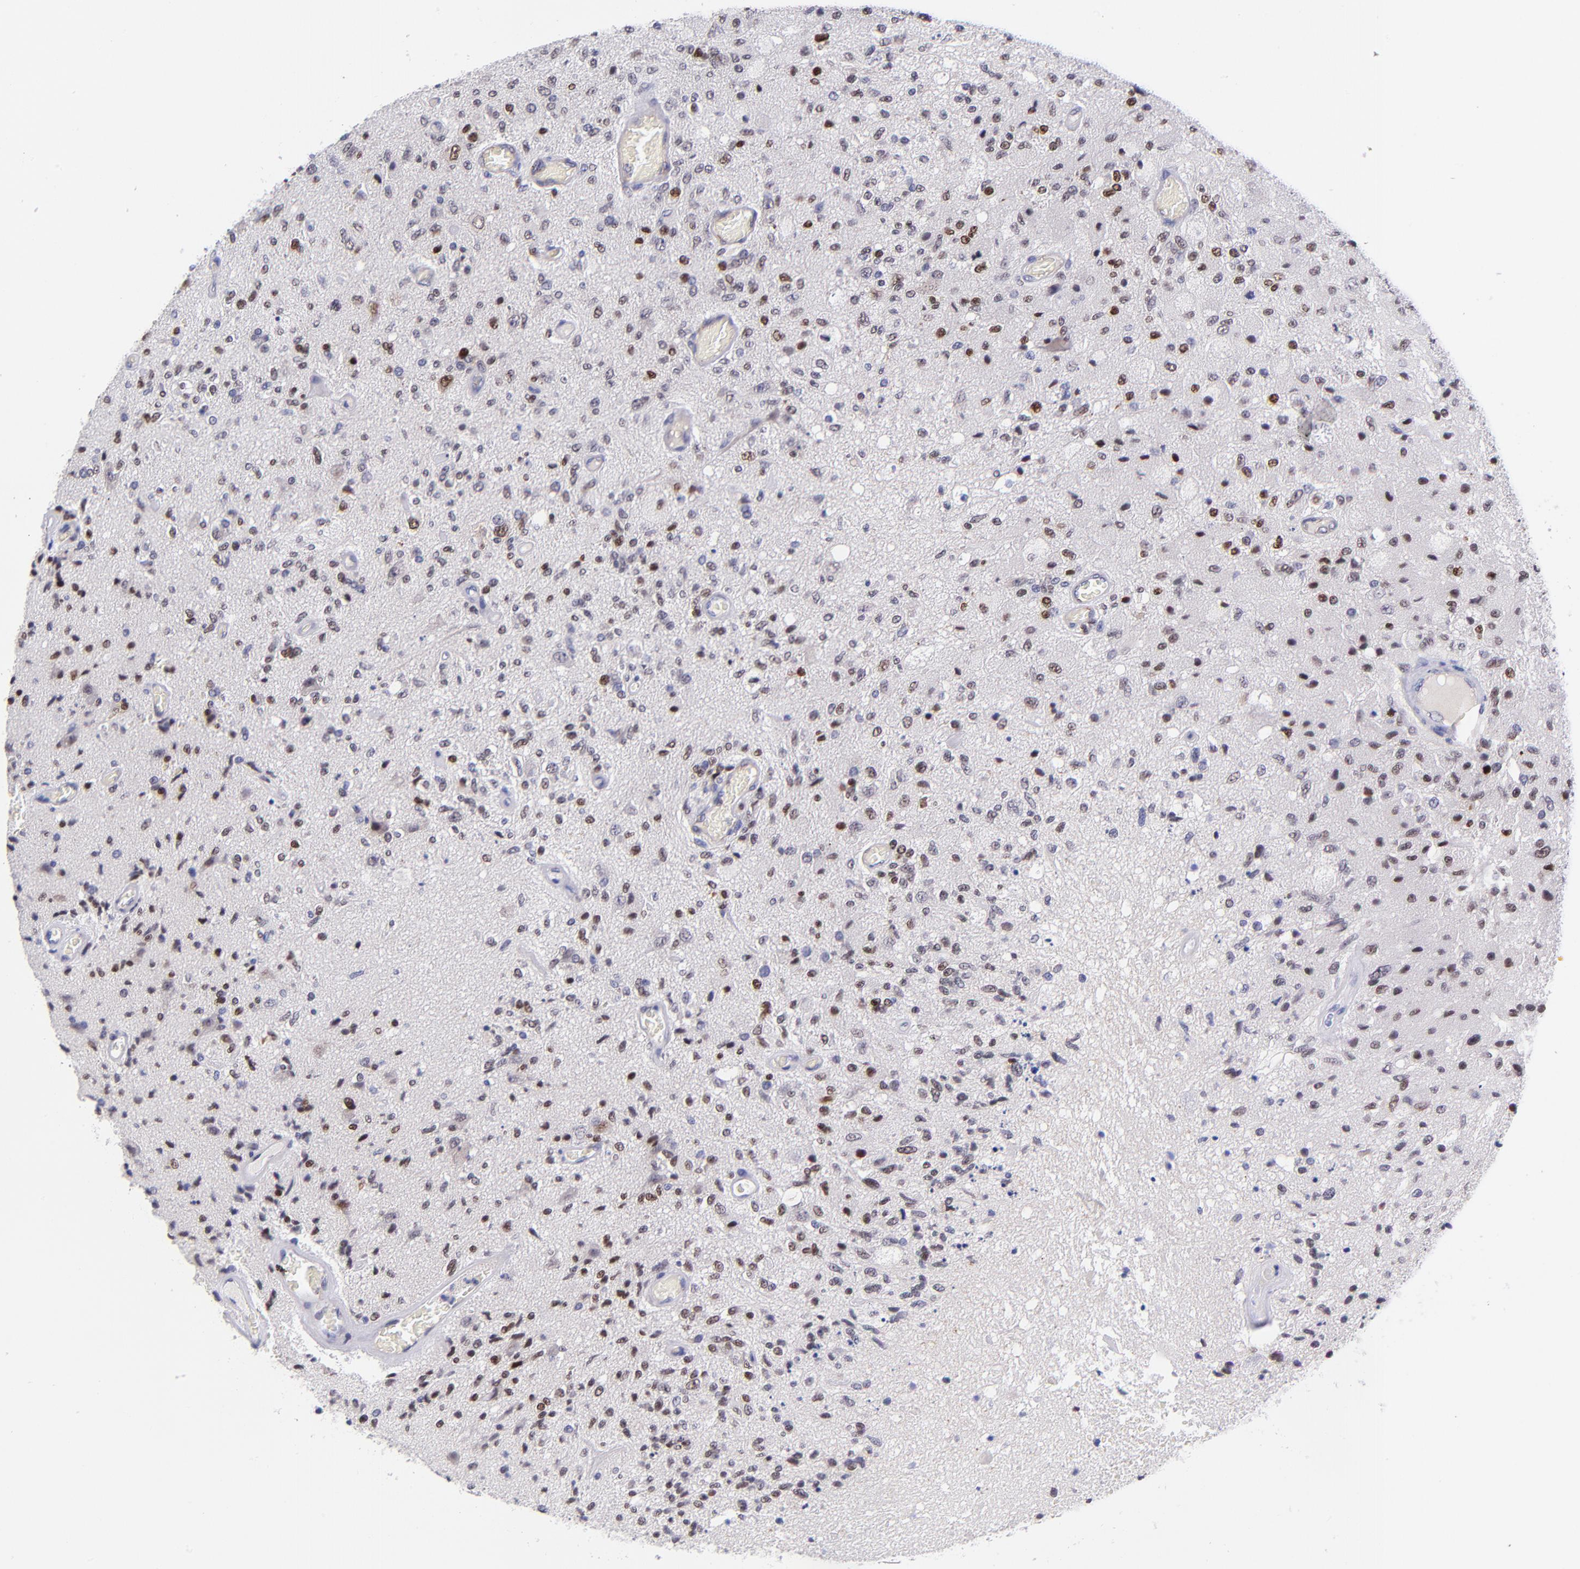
{"staining": {"intensity": "moderate", "quantity": "25%-75%", "location": "nuclear"}, "tissue": "glioma", "cell_type": "Tumor cells", "image_type": "cancer", "snomed": [{"axis": "morphology", "description": "Normal tissue, NOS"}, {"axis": "morphology", "description": "Glioma, malignant, High grade"}, {"axis": "topography", "description": "Cerebral cortex"}], "caption": "Malignant glioma (high-grade) stained with a brown dye displays moderate nuclear positive expression in about 25%-75% of tumor cells.", "gene": "SOX6", "patient": {"sex": "male", "age": 77}}